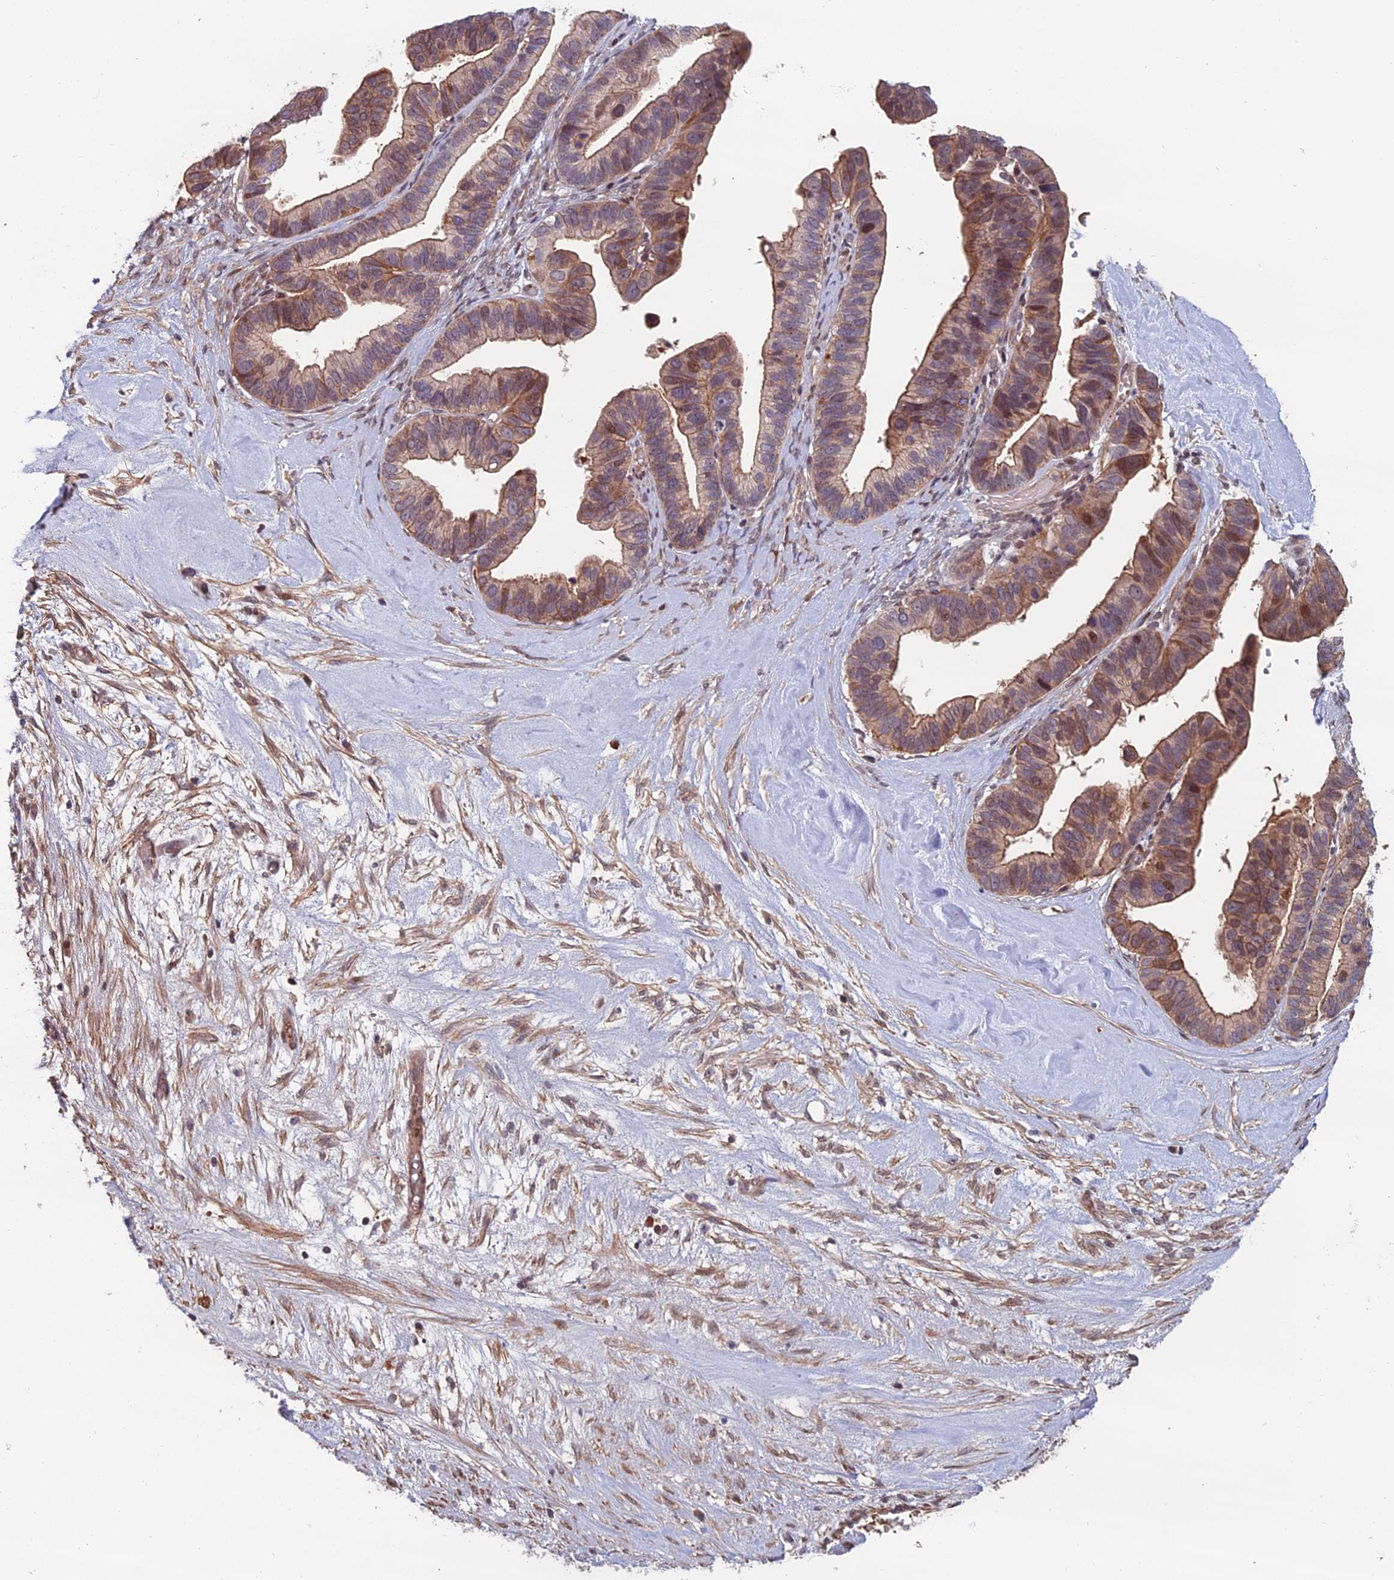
{"staining": {"intensity": "moderate", "quantity": ">75%", "location": "cytoplasmic/membranous,nuclear"}, "tissue": "ovarian cancer", "cell_type": "Tumor cells", "image_type": "cancer", "snomed": [{"axis": "morphology", "description": "Cystadenocarcinoma, serous, NOS"}, {"axis": "topography", "description": "Ovary"}], "caption": "Ovarian cancer (serous cystadenocarcinoma) stained with immunohistochemistry (IHC) exhibits moderate cytoplasmic/membranous and nuclear expression in approximately >75% of tumor cells. The staining was performed using DAB (3,3'-diaminobenzidine), with brown indicating positive protein expression. Nuclei are stained blue with hematoxylin.", "gene": "CCDC183", "patient": {"sex": "female", "age": 56}}